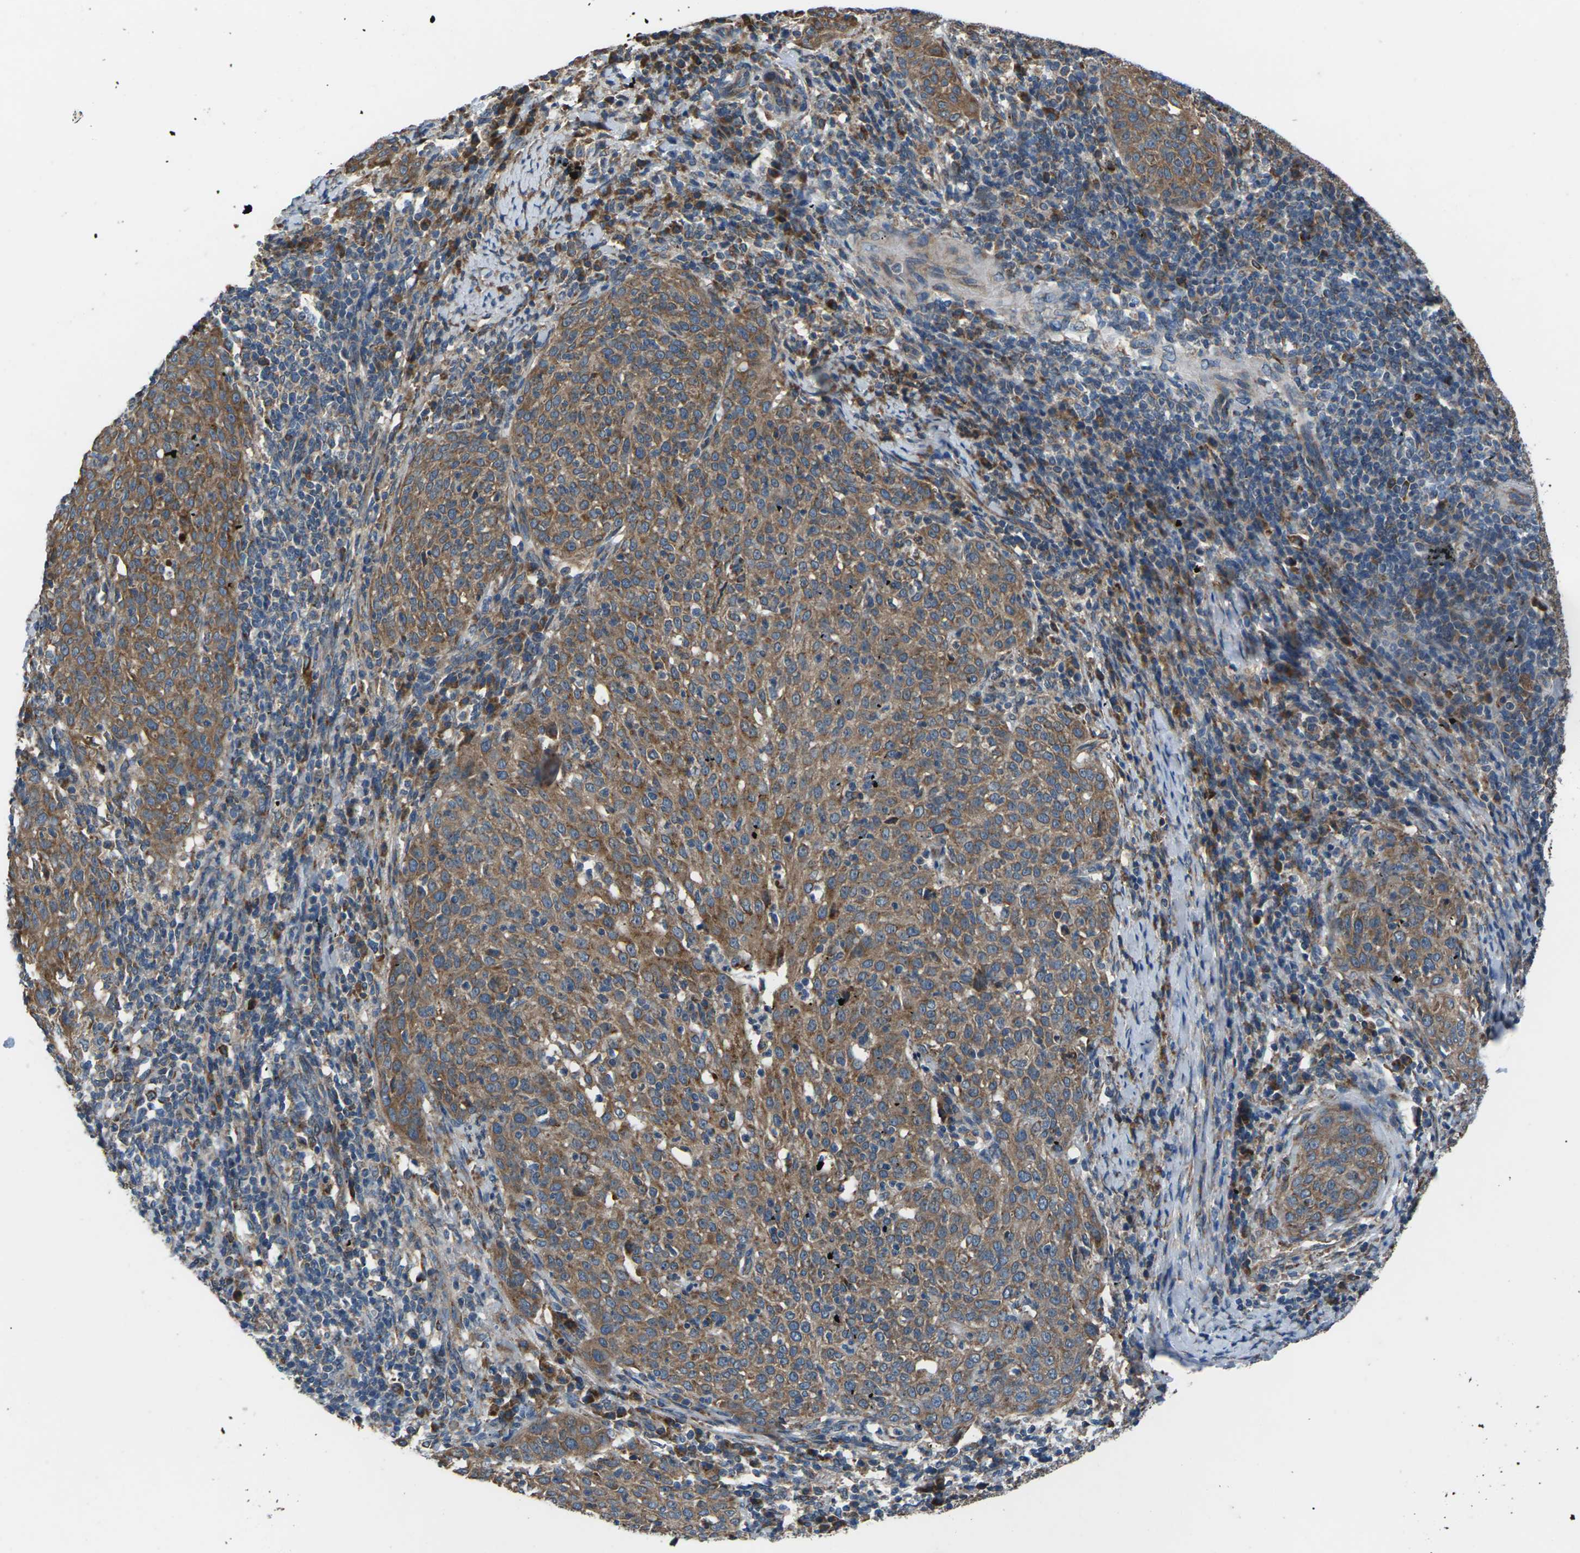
{"staining": {"intensity": "moderate", "quantity": ">75%", "location": "cytoplasmic/membranous"}, "tissue": "cervical cancer", "cell_type": "Tumor cells", "image_type": "cancer", "snomed": [{"axis": "morphology", "description": "Squamous cell carcinoma, NOS"}, {"axis": "topography", "description": "Cervix"}], "caption": "Tumor cells display medium levels of moderate cytoplasmic/membranous staining in about >75% of cells in cervical squamous cell carcinoma.", "gene": "GABRP", "patient": {"sex": "female", "age": 51}}